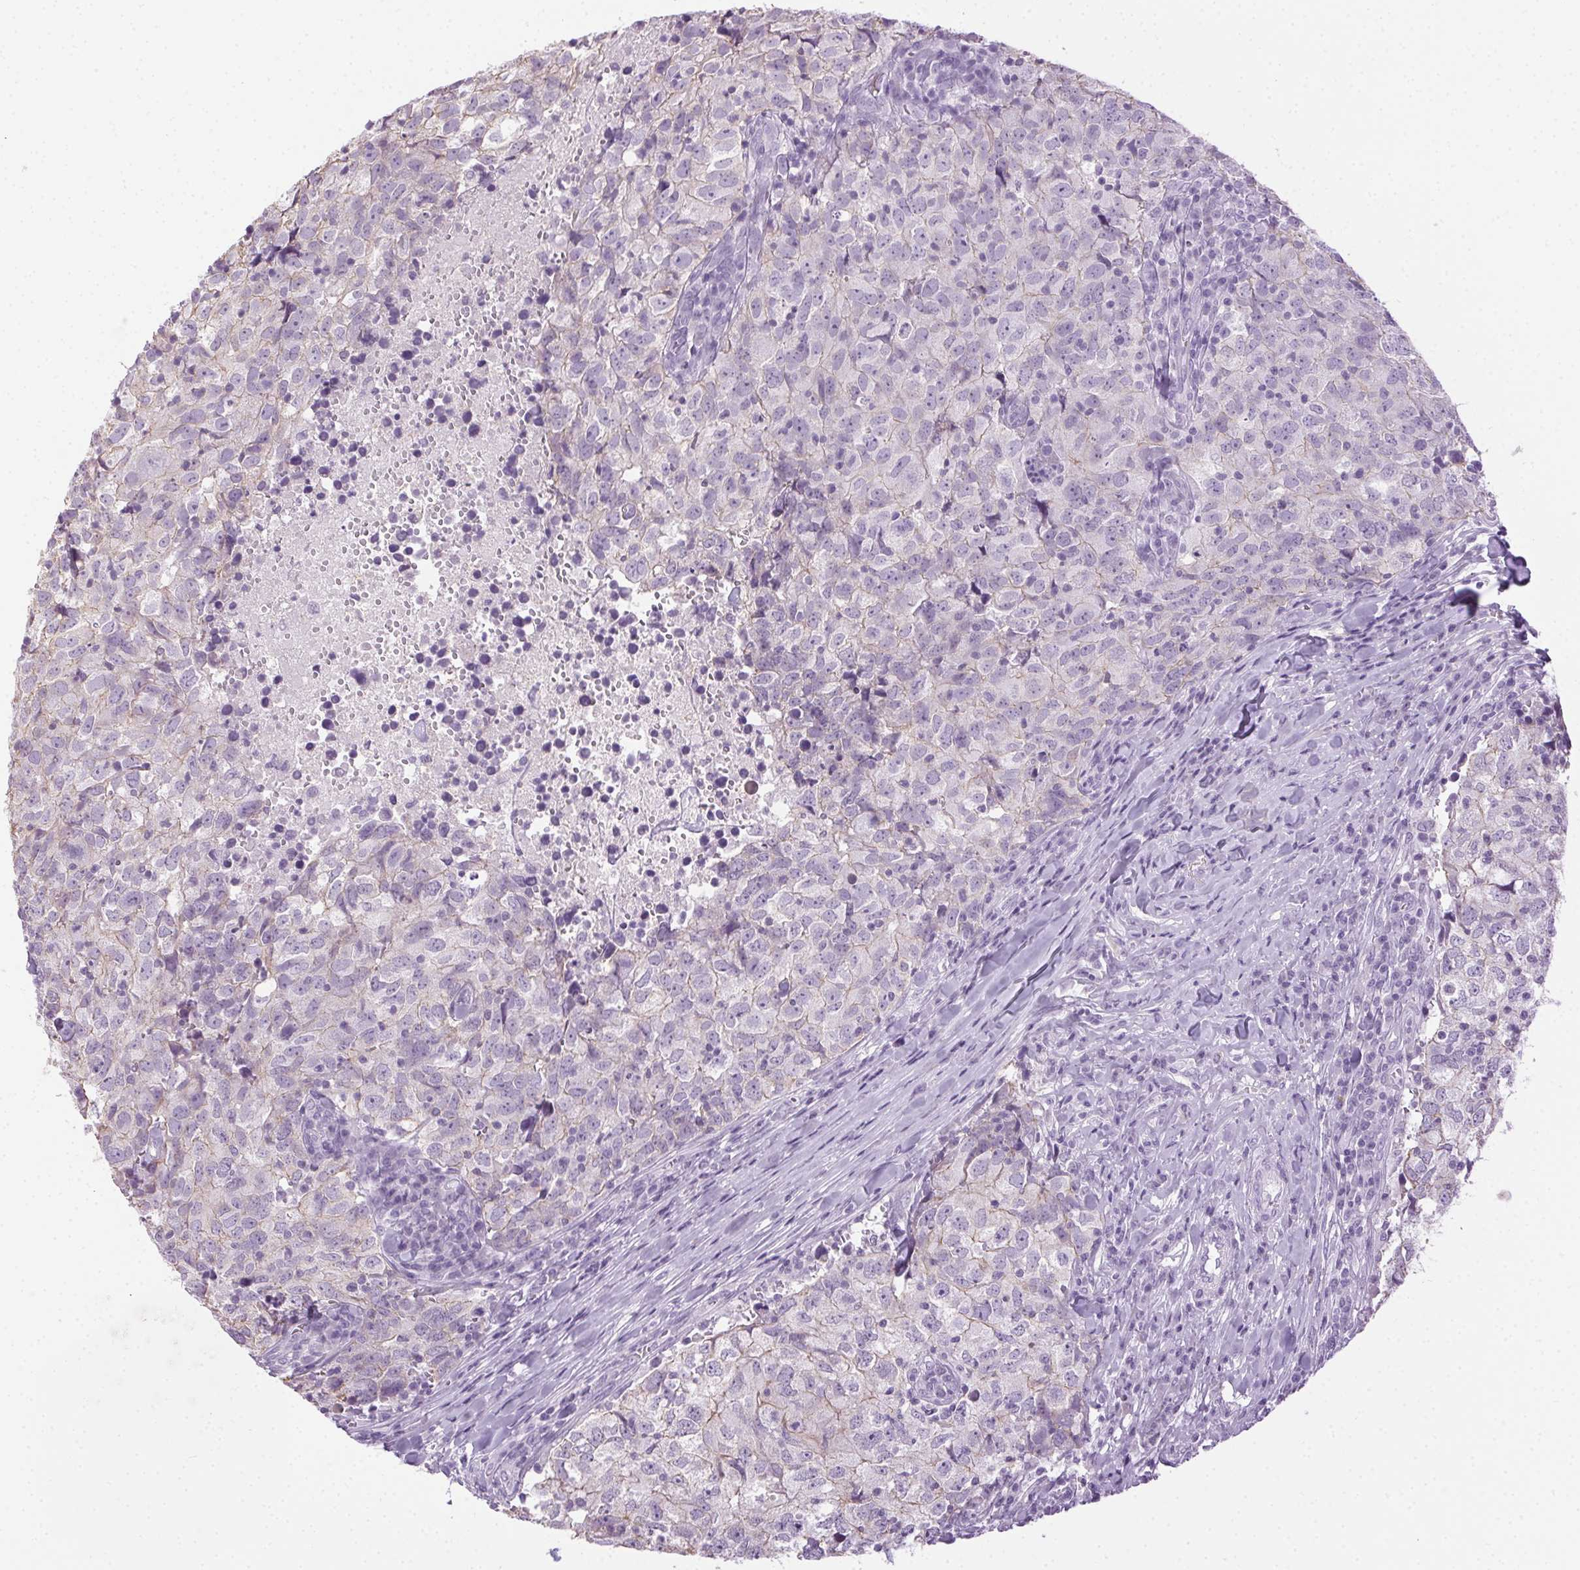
{"staining": {"intensity": "weak", "quantity": "<25%", "location": "cytoplasmic/membranous"}, "tissue": "breast cancer", "cell_type": "Tumor cells", "image_type": "cancer", "snomed": [{"axis": "morphology", "description": "Duct carcinoma"}, {"axis": "topography", "description": "Breast"}], "caption": "Human breast cancer (infiltrating ductal carcinoma) stained for a protein using immunohistochemistry shows no staining in tumor cells.", "gene": "CLDN10", "patient": {"sex": "female", "age": 30}}